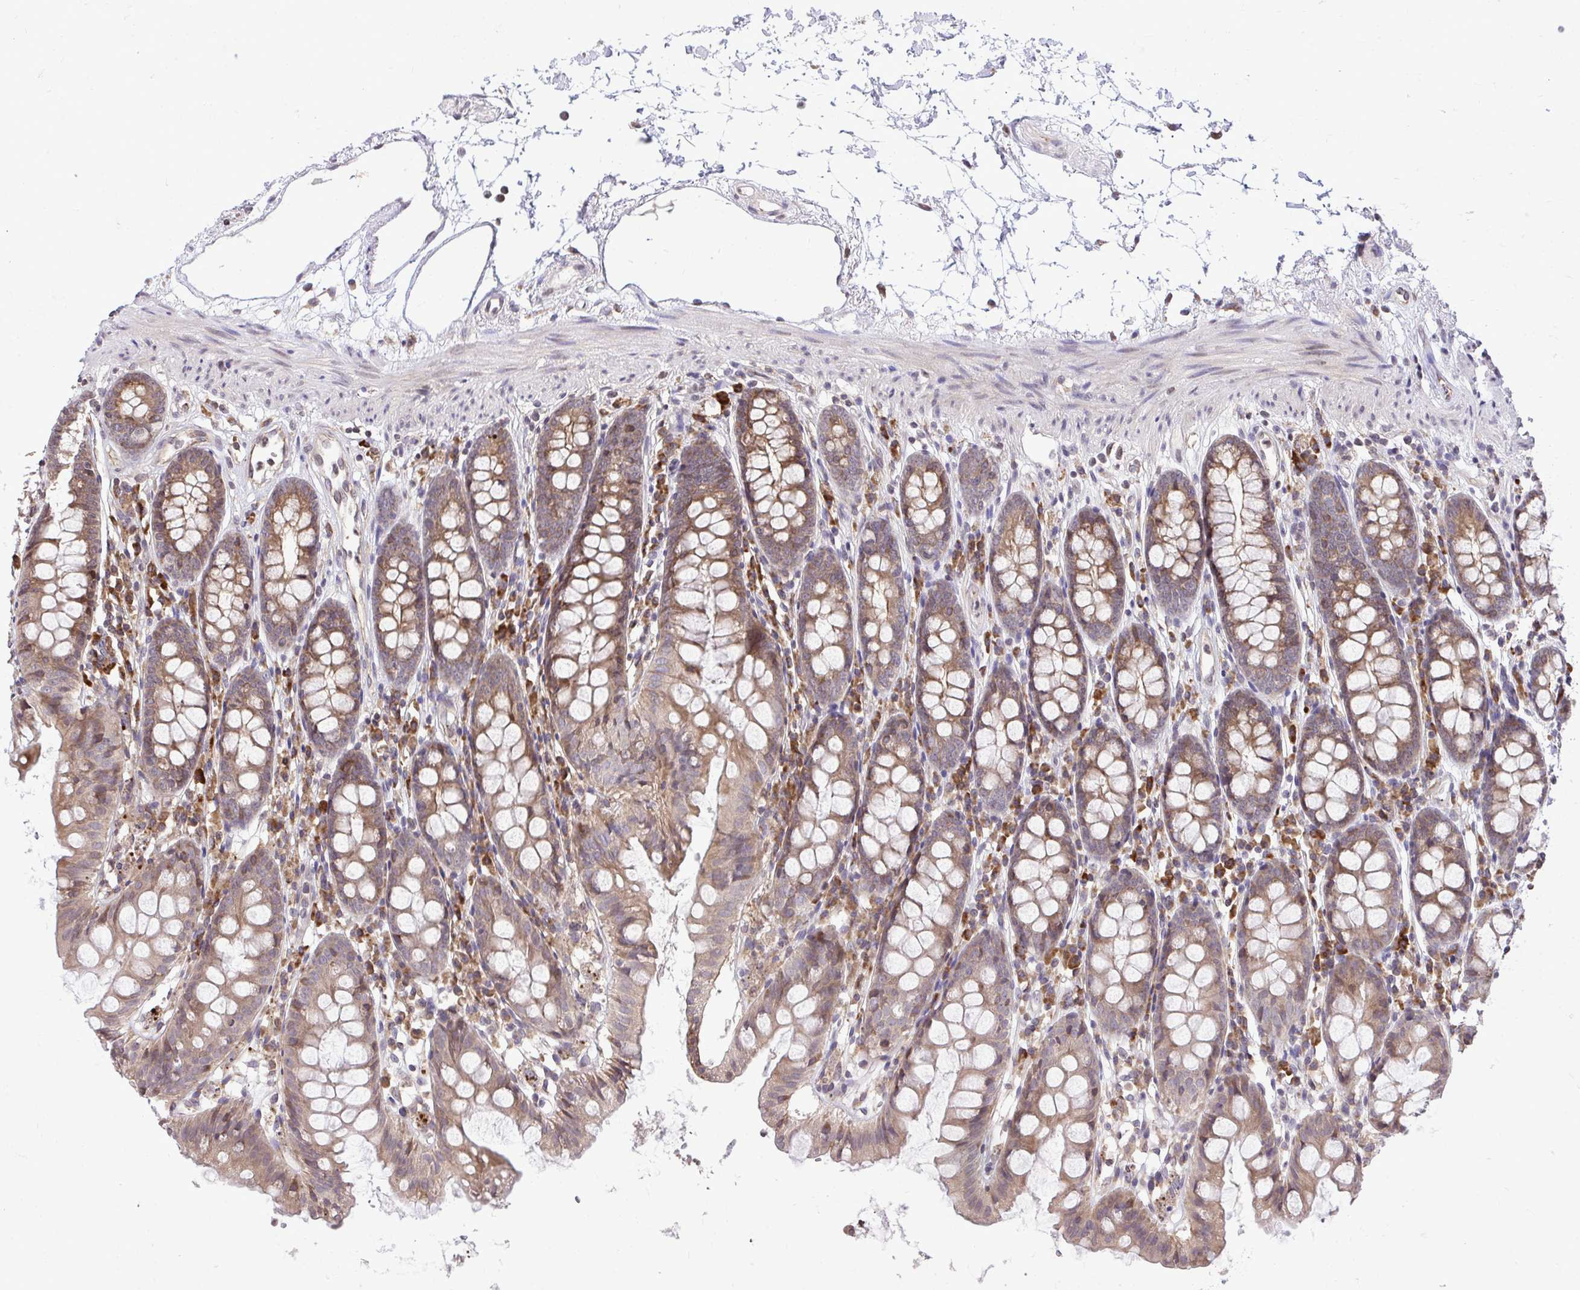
{"staining": {"intensity": "weak", "quantity": ">75%", "location": "cytoplasmic/membranous"}, "tissue": "colon", "cell_type": "Endothelial cells", "image_type": "normal", "snomed": [{"axis": "morphology", "description": "Normal tissue, NOS"}, {"axis": "topography", "description": "Colon"}], "caption": "Immunohistochemical staining of unremarkable colon demonstrates weak cytoplasmic/membranous protein positivity in about >75% of endothelial cells. (IHC, brightfield microscopy, high magnification).", "gene": "METTL9", "patient": {"sex": "female", "age": 84}}